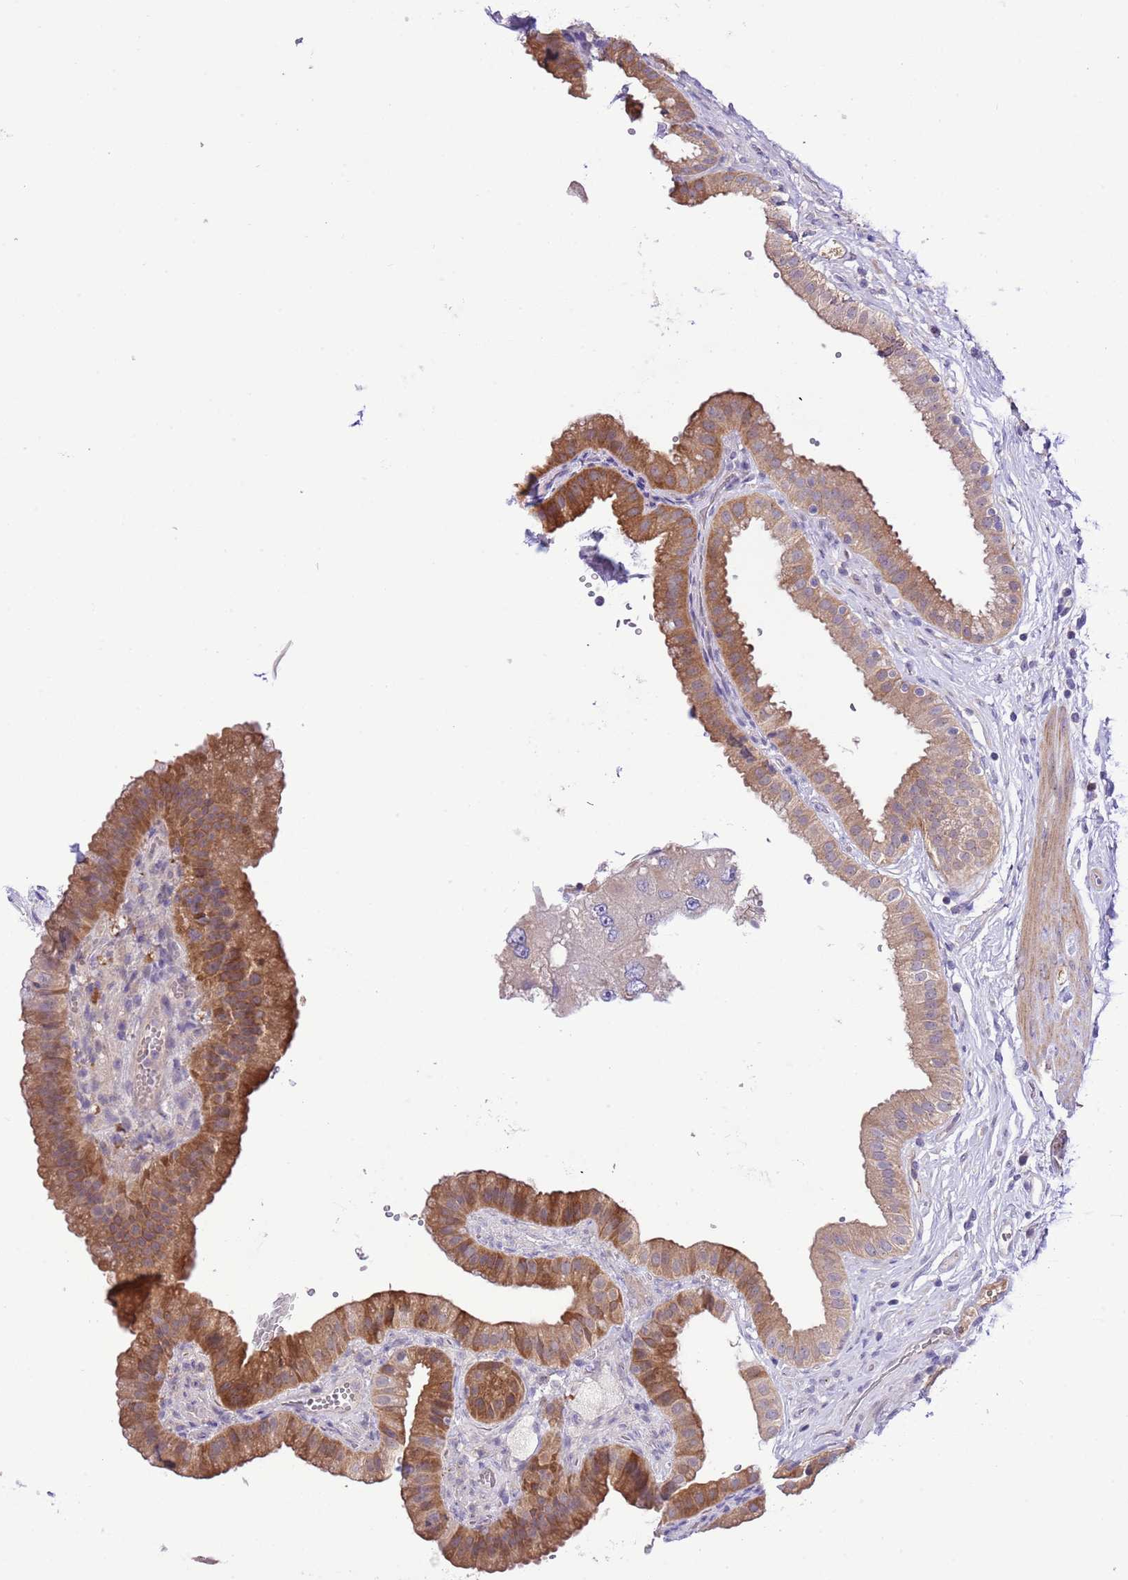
{"staining": {"intensity": "moderate", "quantity": ">75%", "location": "cytoplasmic/membranous"}, "tissue": "gallbladder", "cell_type": "Glandular cells", "image_type": "normal", "snomed": [{"axis": "morphology", "description": "Normal tissue, NOS"}, {"axis": "topography", "description": "Gallbladder"}], "caption": "This histopathology image displays immunohistochemistry (IHC) staining of benign gallbladder, with medium moderate cytoplasmic/membranous positivity in about >75% of glandular cells.", "gene": "PRR32", "patient": {"sex": "female", "age": 61}}